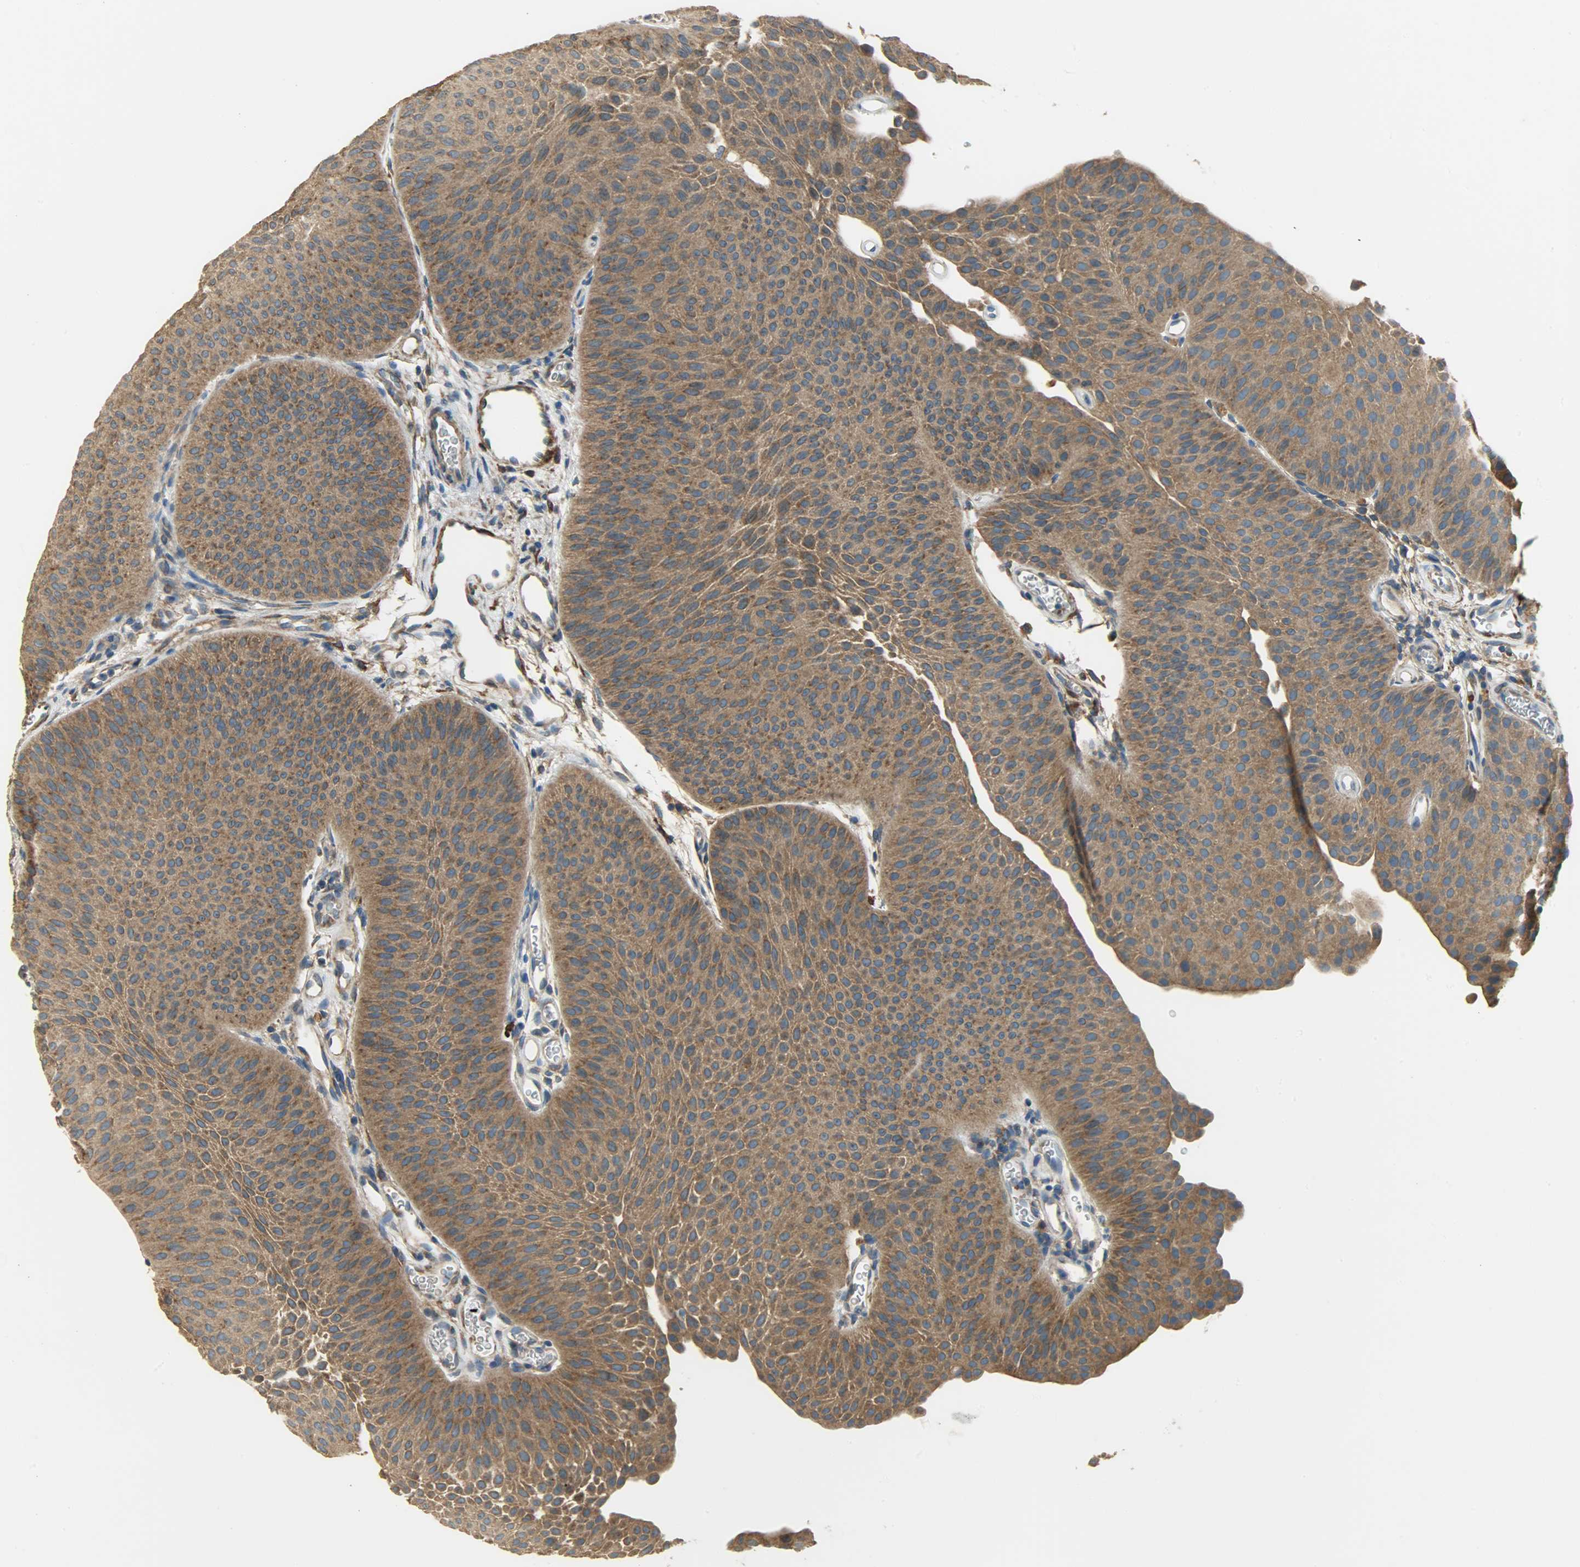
{"staining": {"intensity": "strong", "quantity": ">75%", "location": "cytoplasmic/membranous"}, "tissue": "urothelial cancer", "cell_type": "Tumor cells", "image_type": "cancer", "snomed": [{"axis": "morphology", "description": "Urothelial carcinoma, Low grade"}, {"axis": "topography", "description": "Urinary bladder"}], "caption": "A micrograph of human low-grade urothelial carcinoma stained for a protein exhibits strong cytoplasmic/membranous brown staining in tumor cells.", "gene": "C1orf198", "patient": {"sex": "female", "age": 60}}